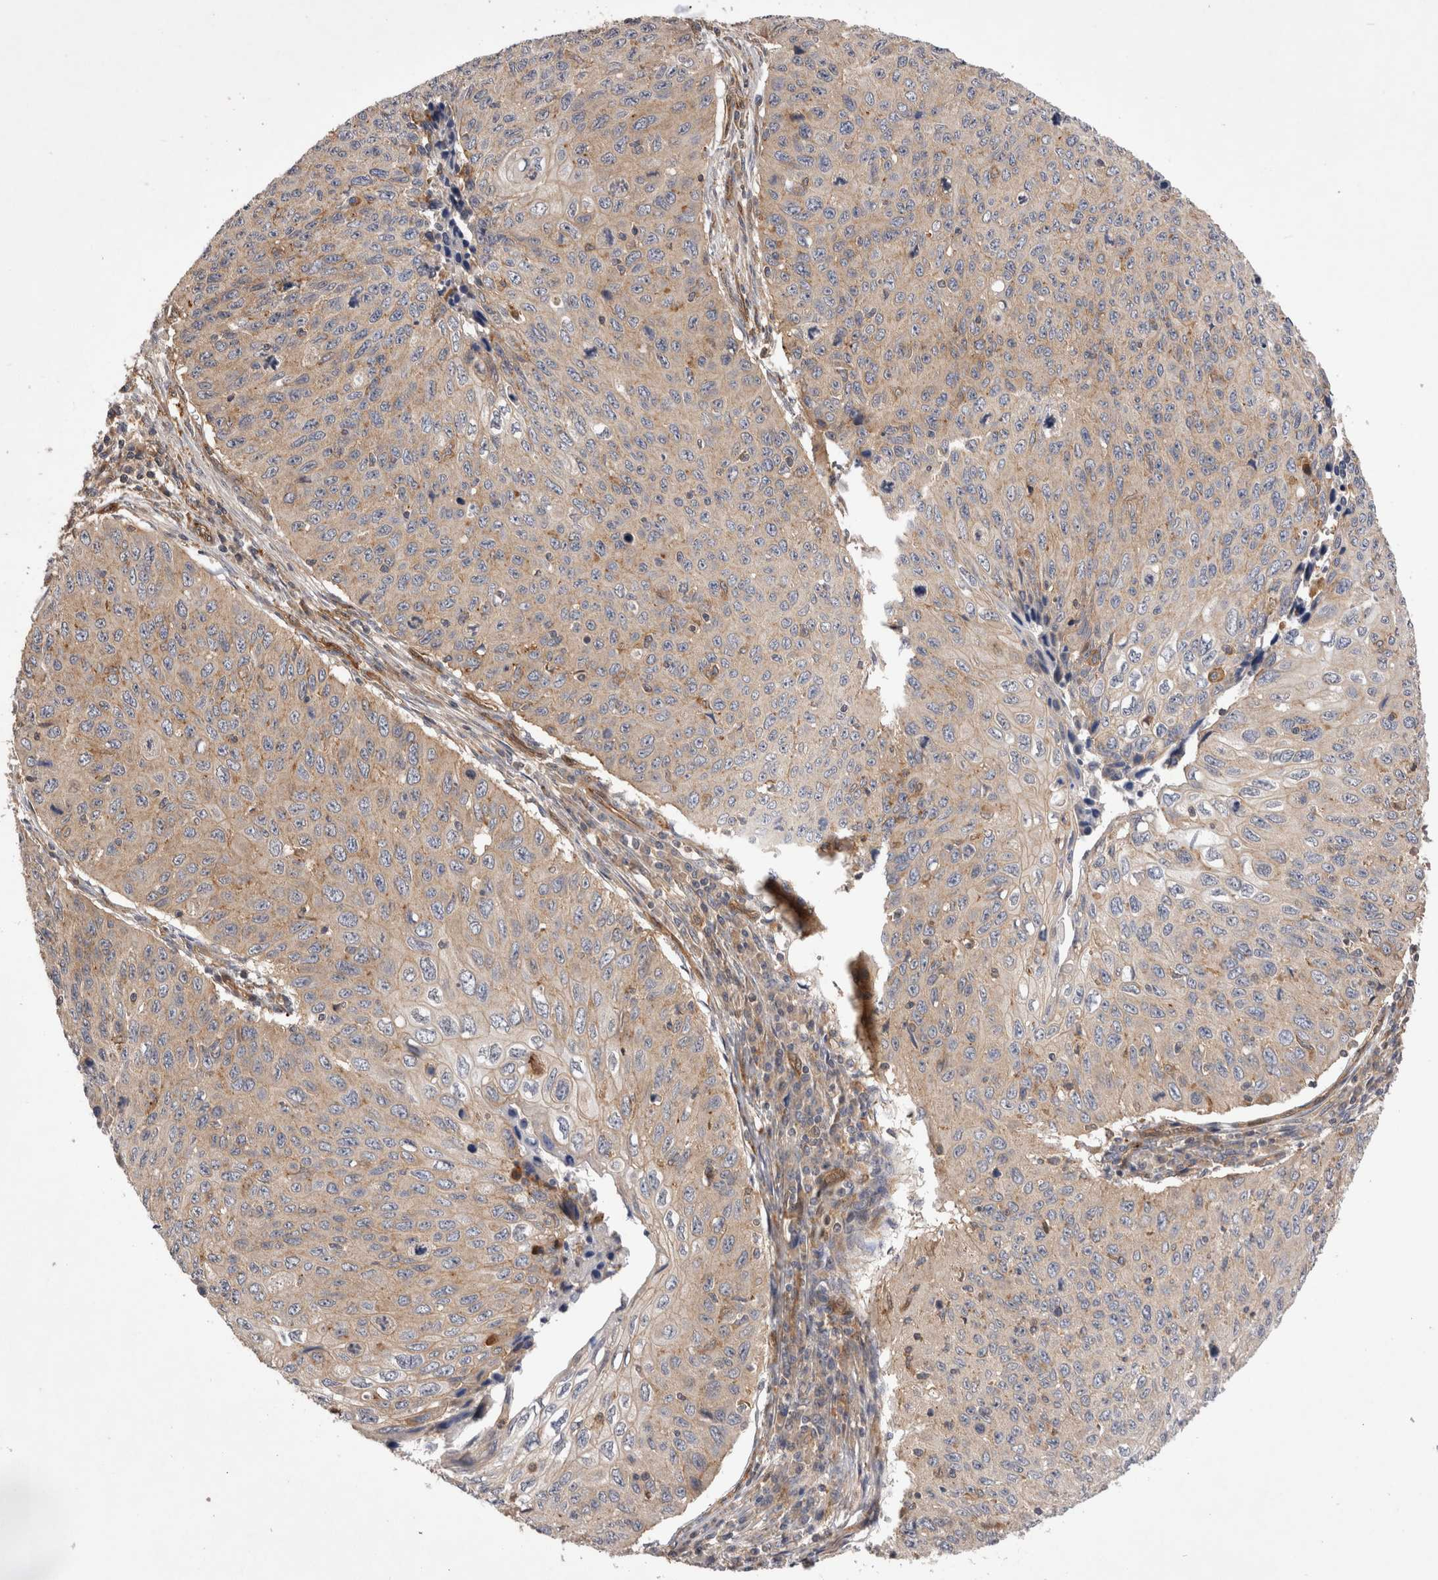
{"staining": {"intensity": "weak", "quantity": ">75%", "location": "cytoplasmic/membranous"}, "tissue": "cervical cancer", "cell_type": "Tumor cells", "image_type": "cancer", "snomed": [{"axis": "morphology", "description": "Squamous cell carcinoma, NOS"}, {"axis": "topography", "description": "Cervix"}], "caption": "A brown stain highlights weak cytoplasmic/membranous expression of a protein in human cervical cancer (squamous cell carcinoma) tumor cells. (DAB (3,3'-diaminobenzidine) IHC with brightfield microscopy, high magnification).", "gene": "BNIP2", "patient": {"sex": "female", "age": 53}}